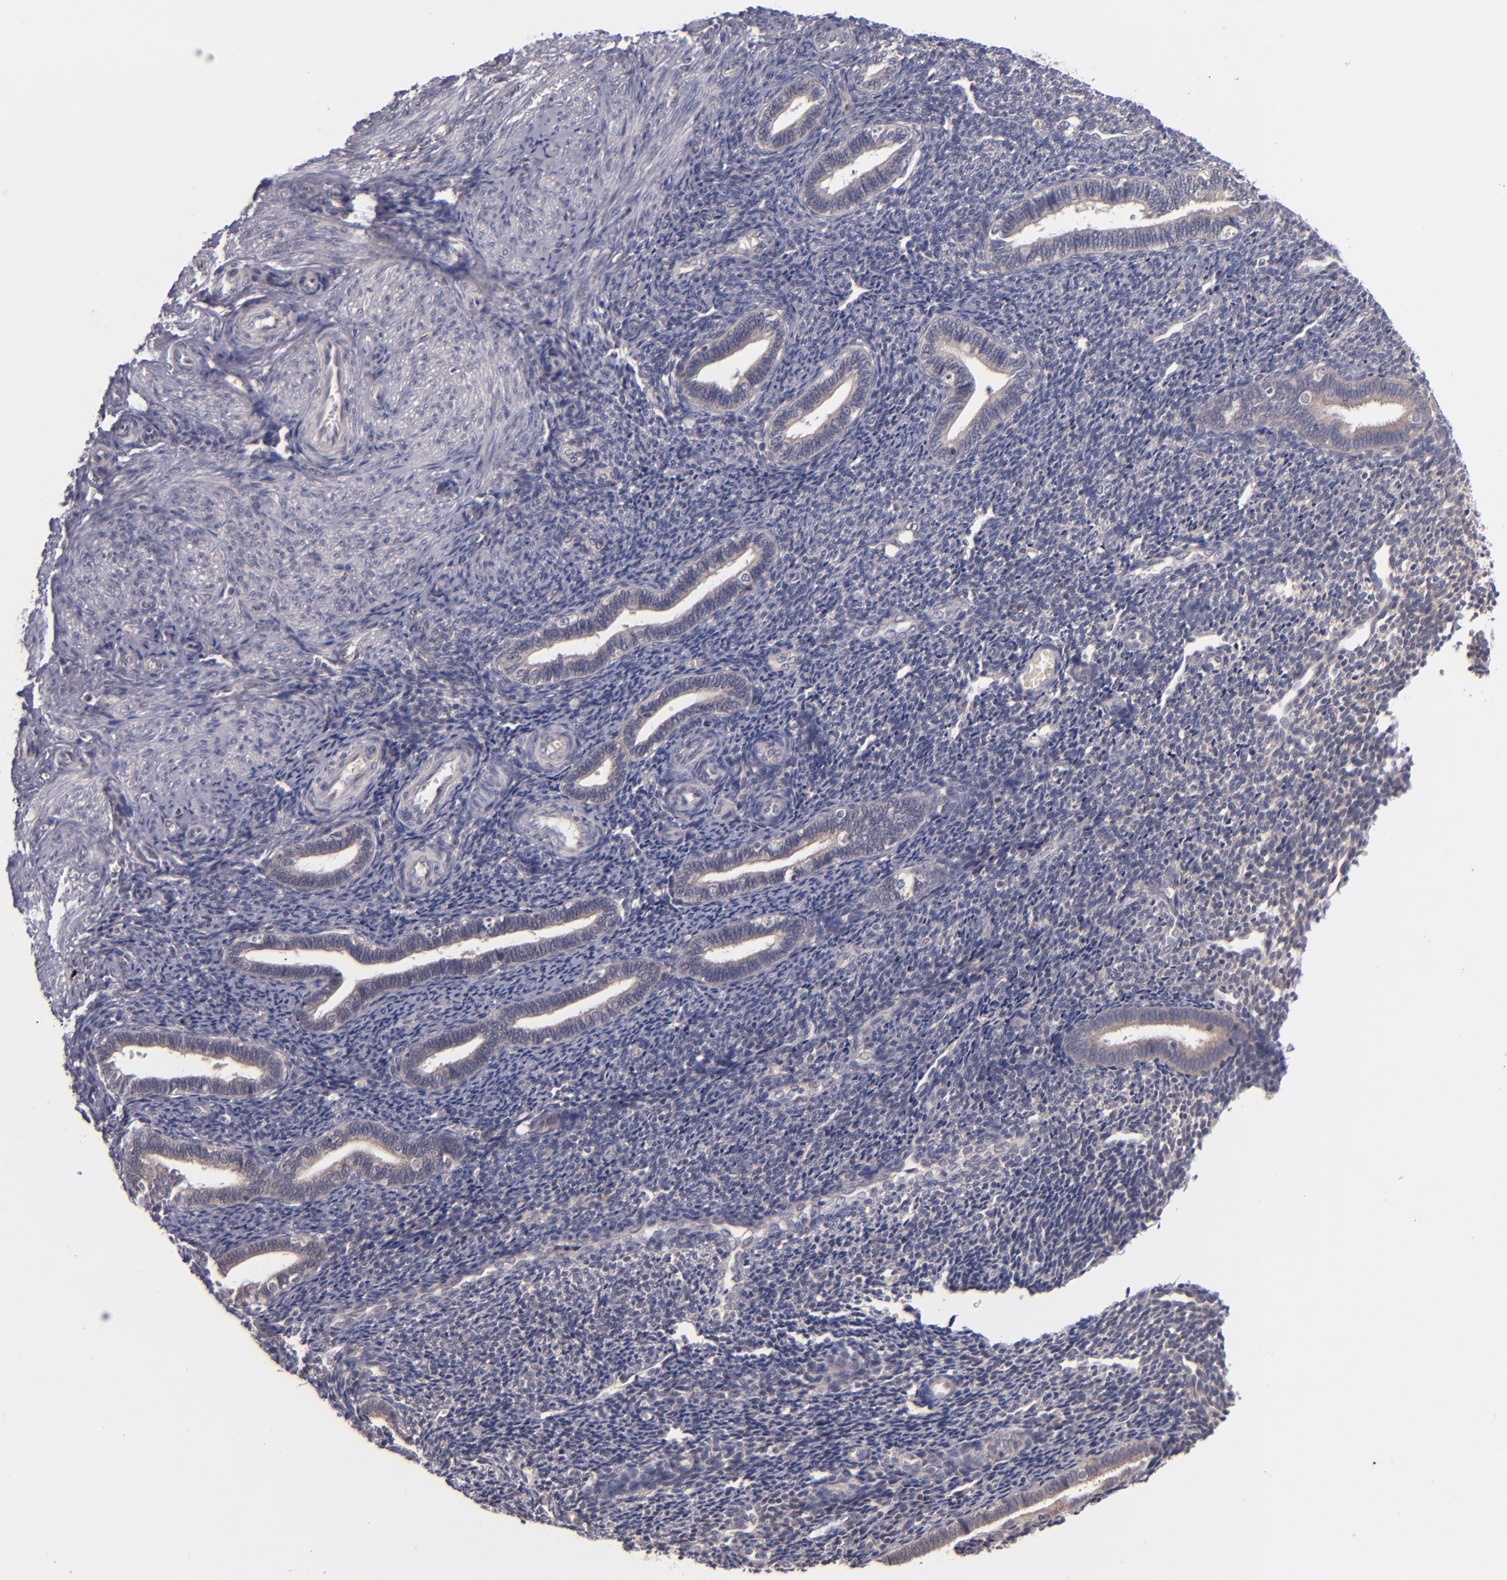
{"staining": {"intensity": "negative", "quantity": "none", "location": "none"}, "tissue": "endometrium", "cell_type": "Cells in endometrial stroma", "image_type": "normal", "snomed": [{"axis": "morphology", "description": "Normal tissue, NOS"}, {"axis": "topography", "description": "Endometrium"}], "caption": "This micrograph is of unremarkable endometrium stained with IHC to label a protein in brown with the nuclei are counter-stained blue. There is no staining in cells in endometrial stroma.", "gene": "TSC2", "patient": {"sex": "female", "age": 27}}